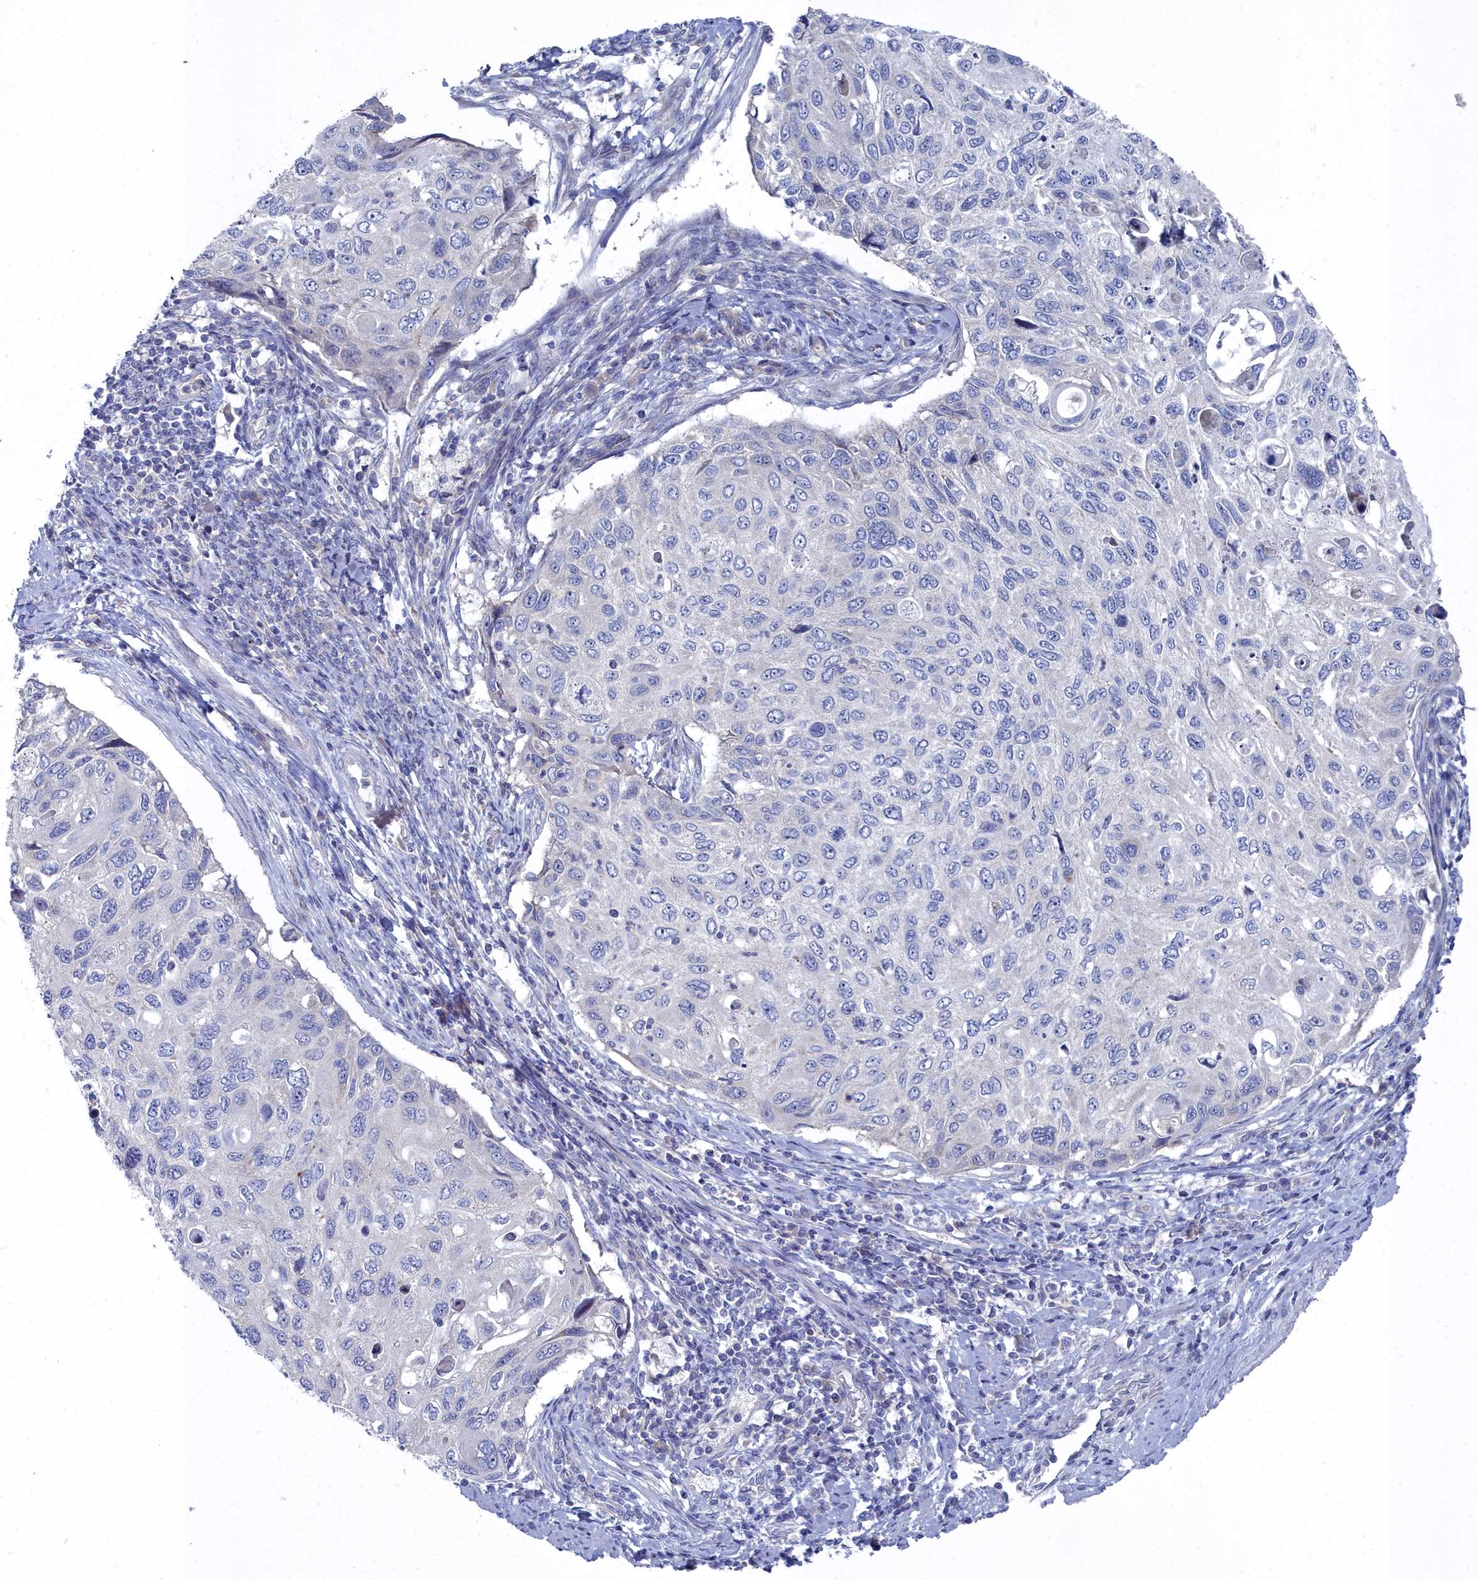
{"staining": {"intensity": "negative", "quantity": "none", "location": "none"}, "tissue": "cervical cancer", "cell_type": "Tumor cells", "image_type": "cancer", "snomed": [{"axis": "morphology", "description": "Squamous cell carcinoma, NOS"}, {"axis": "topography", "description": "Cervix"}], "caption": "Immunohistochemistry of cervical cancer (squamous cell carcinoma) displays no expression in tumor cells.", "gene": "CCDC149", "patient": {"sex": "female", "age": 70}}